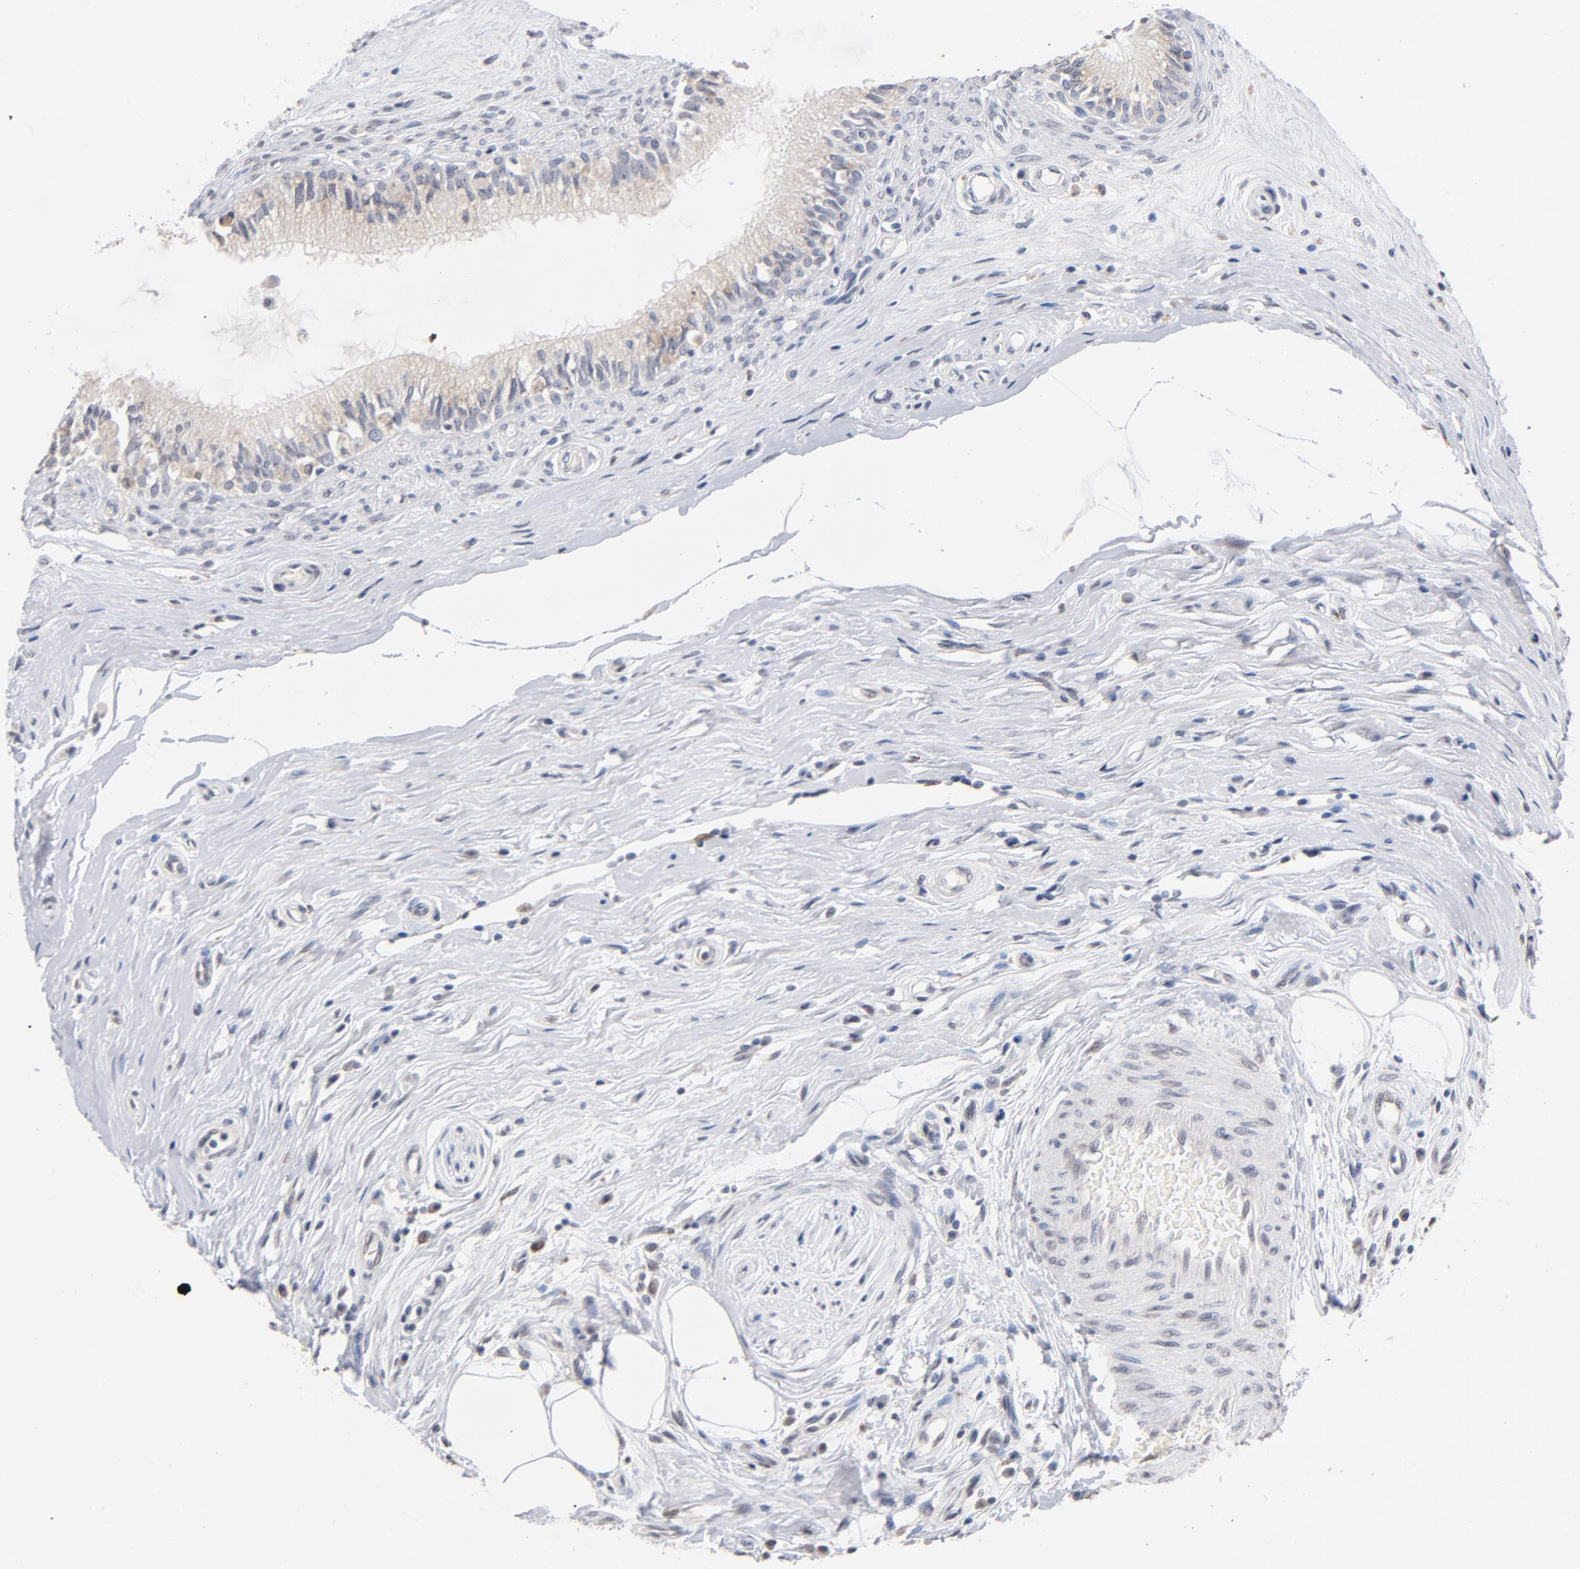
{"staining": {"intensity": "weak", "quantity": "25%-75%", "location": "cytoplasmic/membranous,nuclear"}, "tissue": "epididymis", "cell_type": "Glandular cells", "image_type": "normal", "snomed": [{"axis": "morphology", "description": "Normal tissue, NOS"}, {"axis": "morphology", "description": "Inflammation, NOS"}, {"axis": "topography", "description": "Epididymis"}], "caption": "This histopathology image reveals normal epididymis stained with IHC to label a protein in brown. The cytoplasmic/membranous,nuclear of glandular cells show weak positivity for the protein. Nuclei are counter-stained blue.", "gene": "RBM3", "patient": {"sex": "male", "age": 84}}